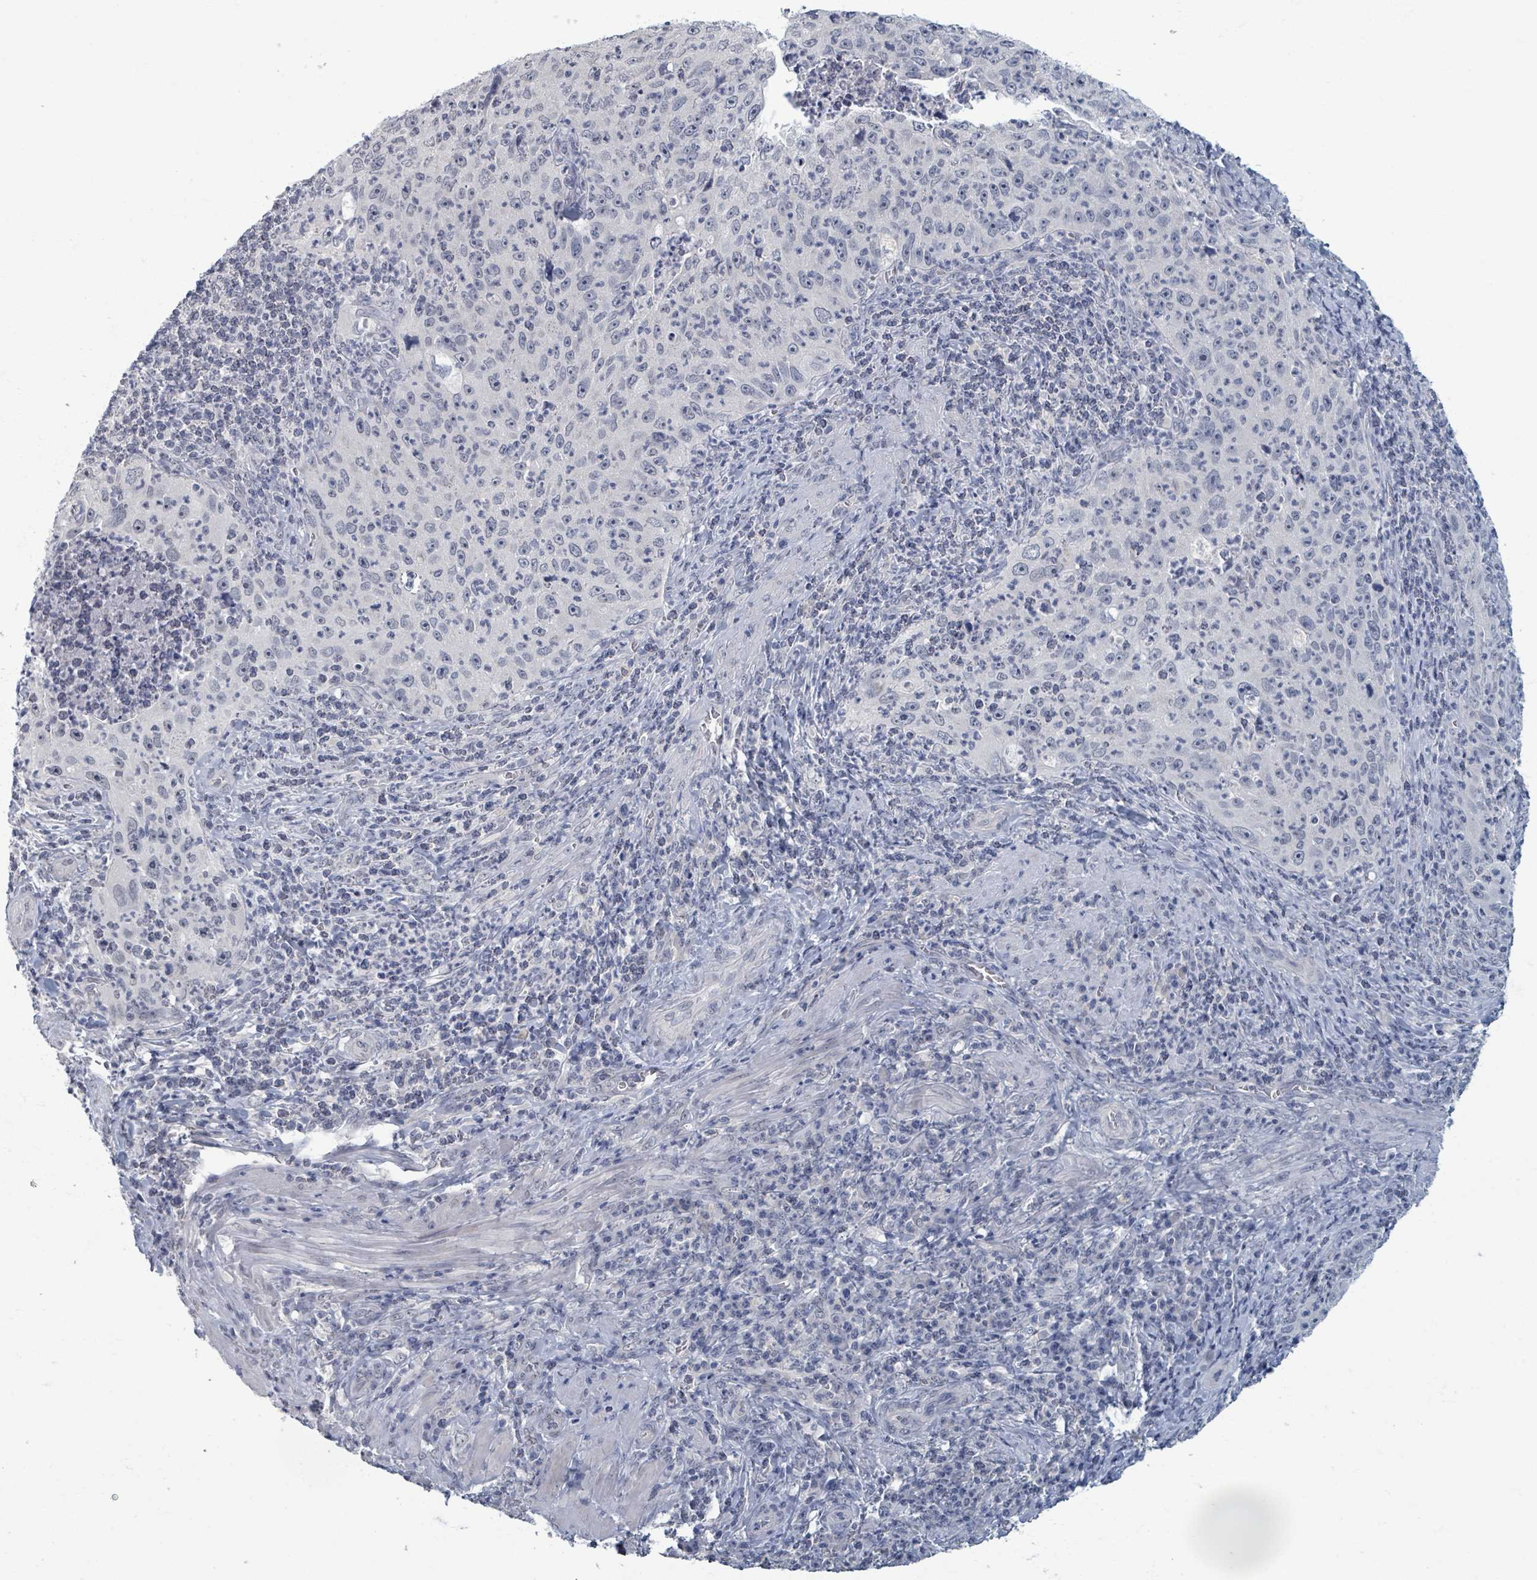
{"staining": {"intensity": "negative", "quantity": "none", "location": "none"}, "tissue": "cervical cancer", "cell_type": "Tumor cells", "image_type": "cancer", "snomed": [{"axis": "morphology", "description": "Squamous cell carcinoma, NOS"}, {"axis": "topography", "description": "Cervix"}], "caption": "This is an immunohistochemistry (IHC) micrograph of squamous cell carcinoma (cervical). There is no positivity in tumor cells.", "gene": "WNT11", "patient": {"sex": "female", "age": 30}}